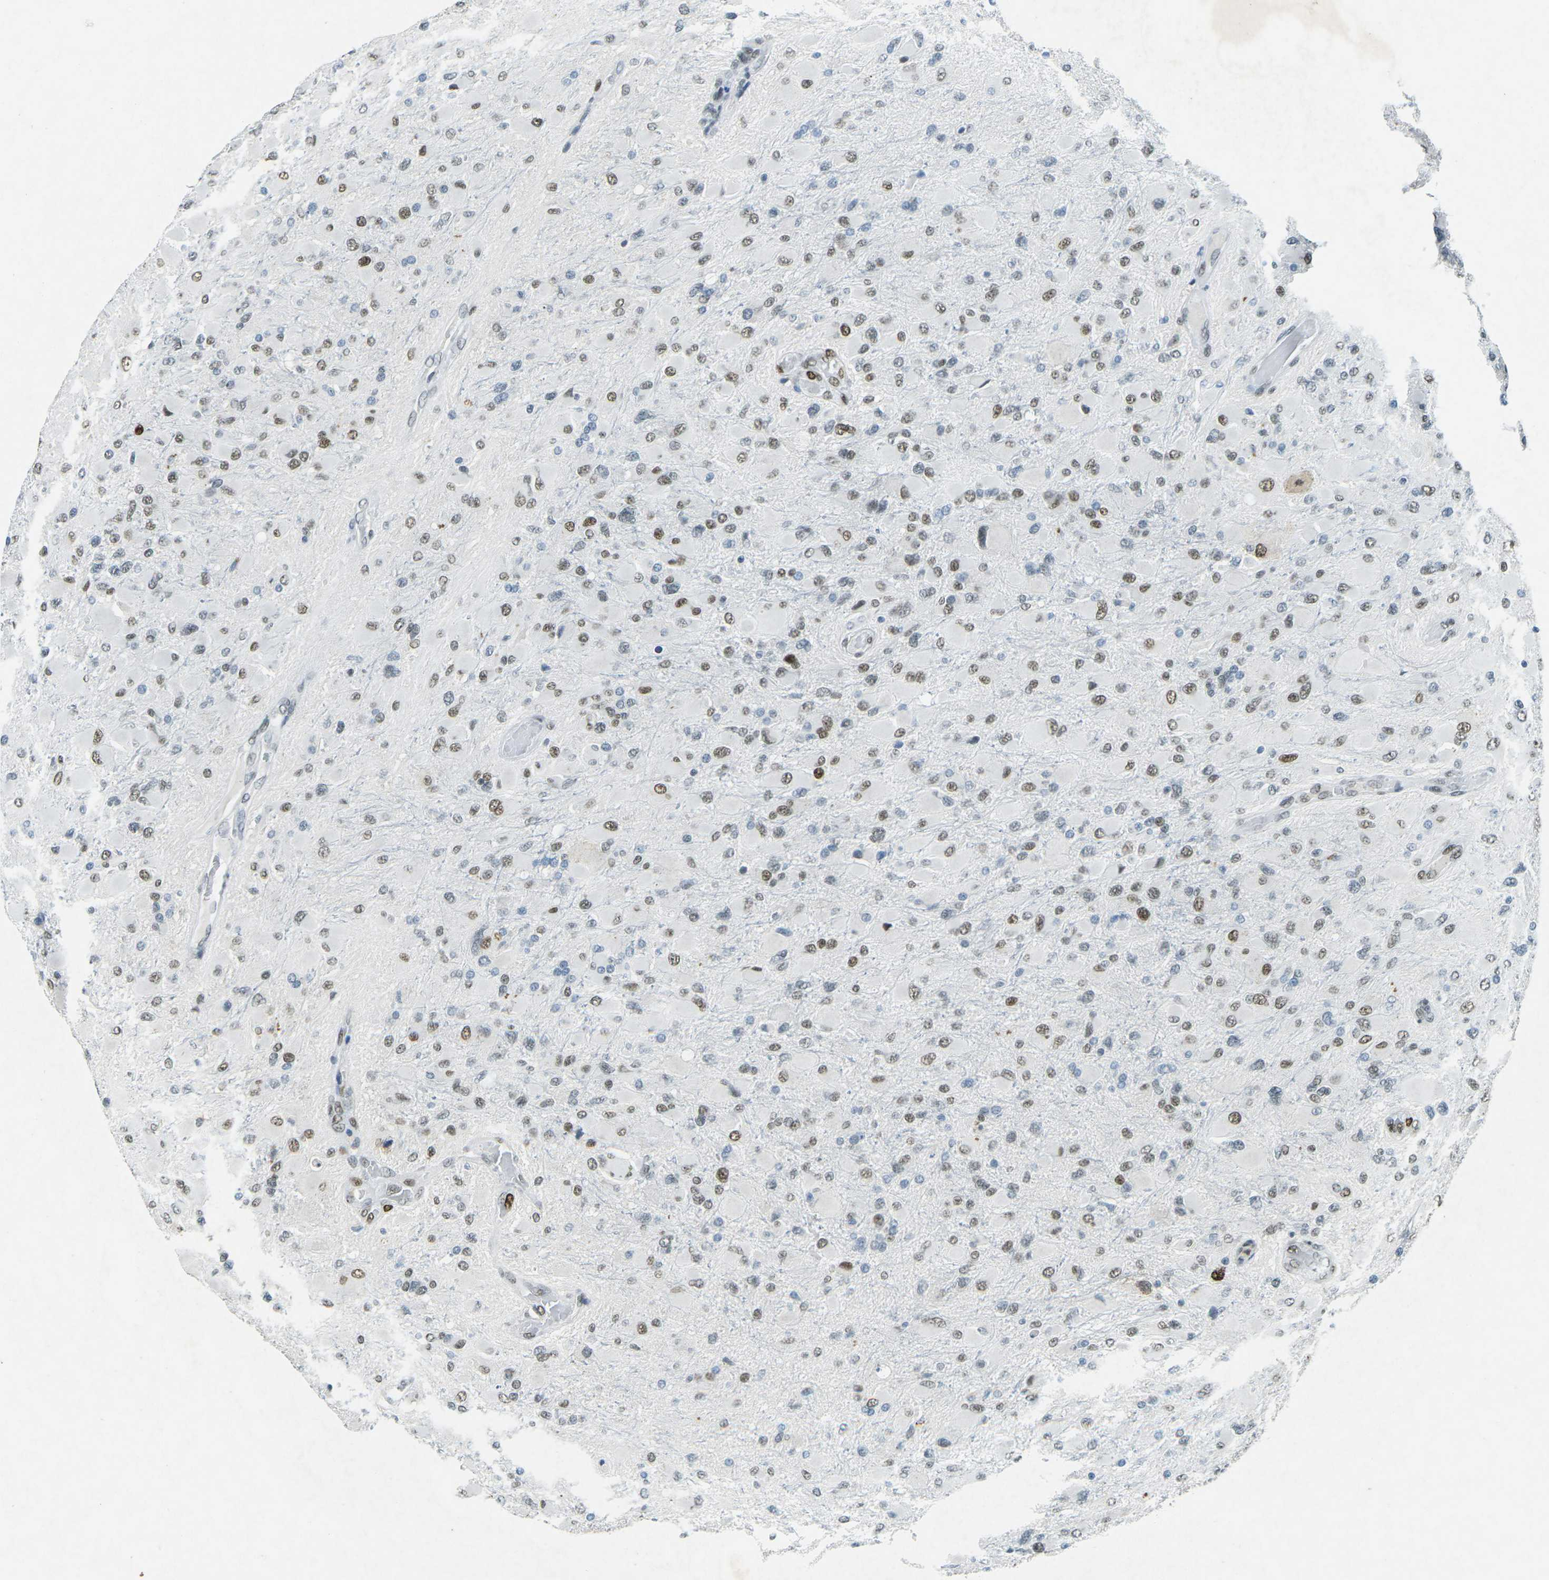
{"staining": {"intensity": "moderate", "quantity": ">75%", "location": "nuclear"}, "tissue": "glioma", "cell_type": "Tumor cells", "image_type": "cancer", "snomed": [{"axis": "morphology", "description": "Glioma, malignant, High grade"}, {"axis": "topography", "description": "Cerebral cortex"}], "caption": "A photomicrograph of human glioma stained for a protein shows moderate nuclear brown staining in tumor cells.", "gene": "RB1", "patient": {"sex": "female", "age": 36}}